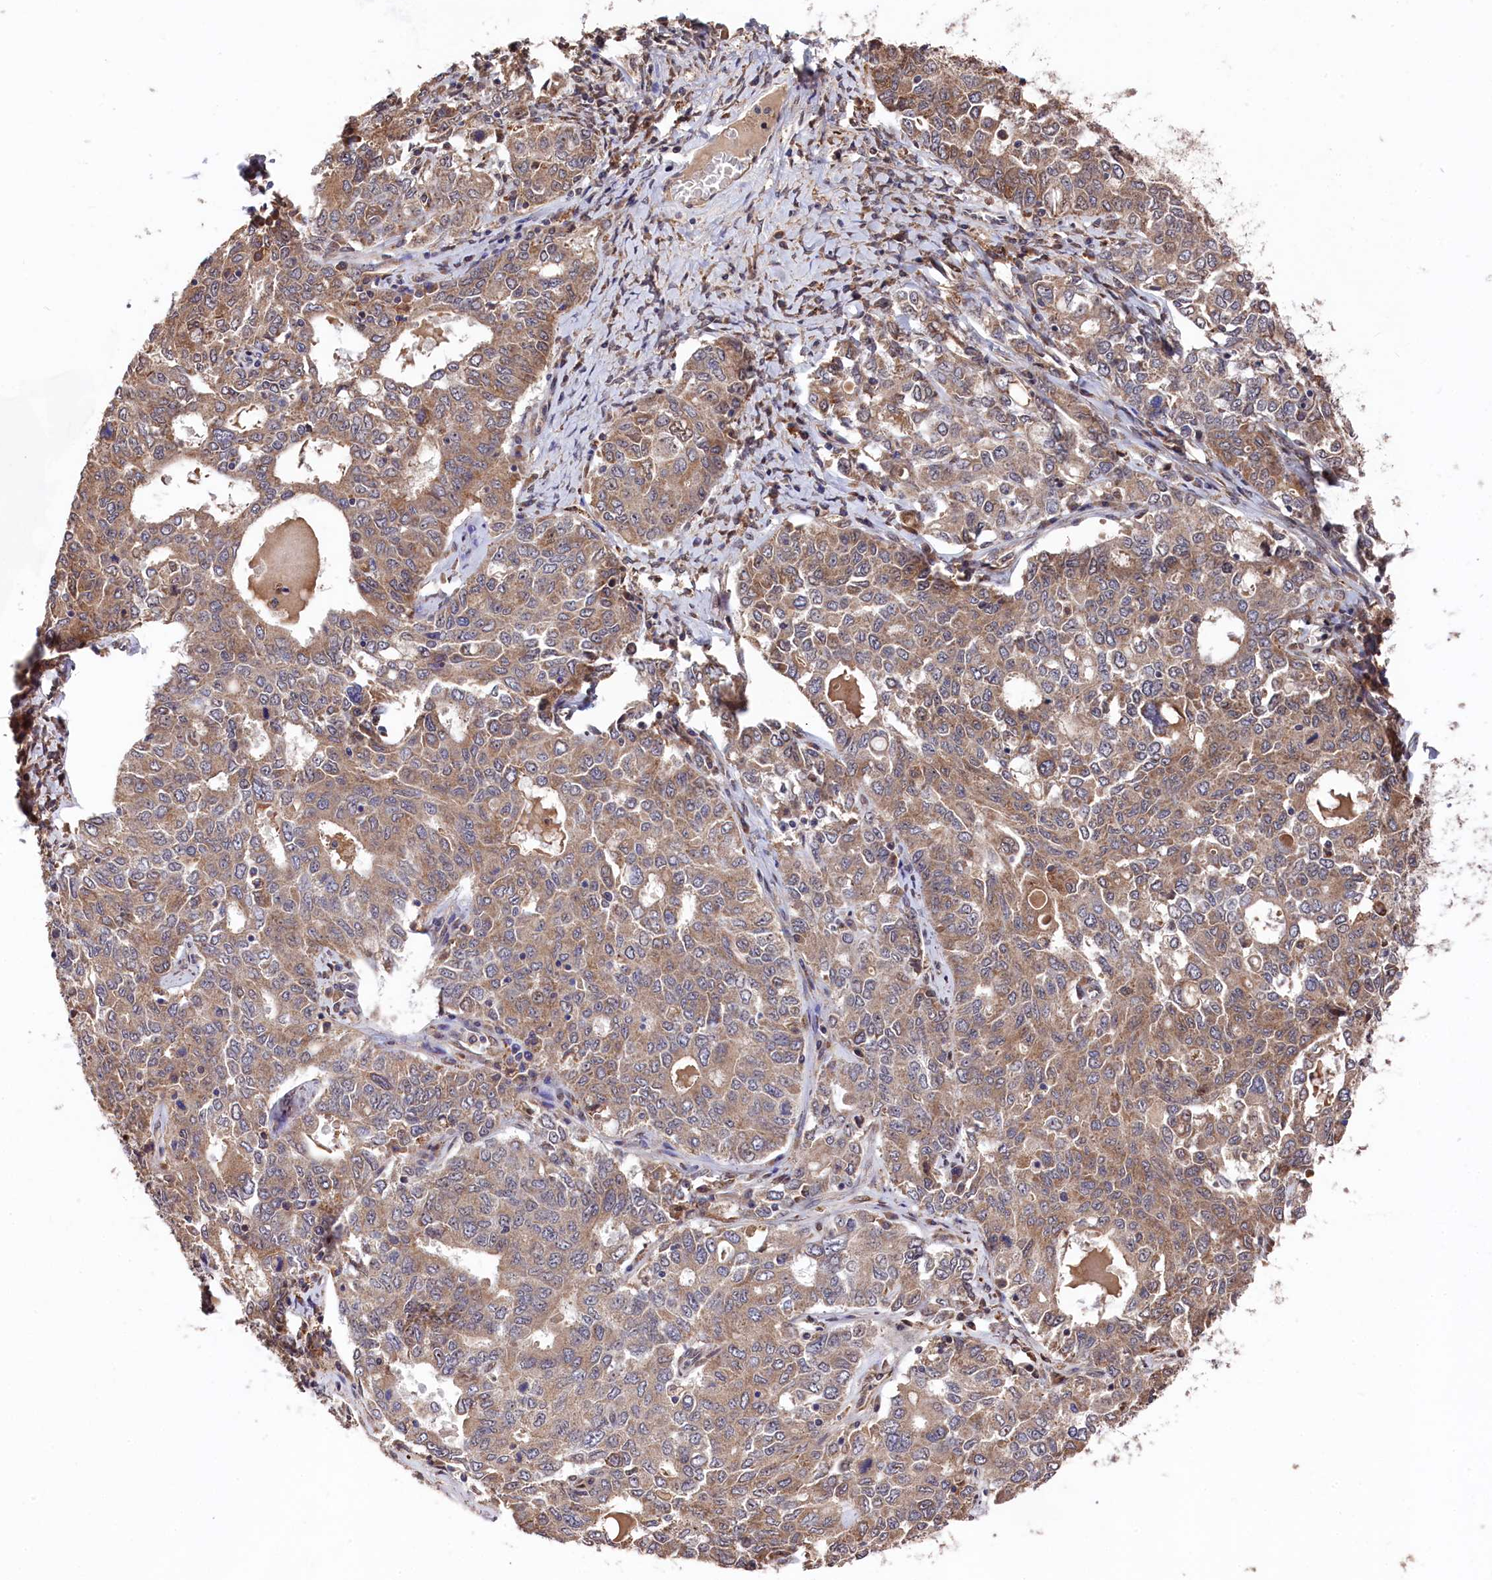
{"staining": {"intensity": "moderate", "quantity": "25%-75%", "location": "cytoplasmic/membranous"}, "tissue": "ovarian cancer", "cell_type": "Tumor cells", "image_type": "cancer", "snomed": [{"axis": "morphology", "description": "Carcinoma, endometroid"}, {"axis": "topography", "description": "Ovary"}], "caption": "Immunohistochemical staining of human ovarian cancer shows medium levels of moderate cytoplasmic/membranous protein expression in approximately 25%-75% of tumor cells.", "gene": "SLC12A4", "patient": {"sex": "female", "age": 62}}